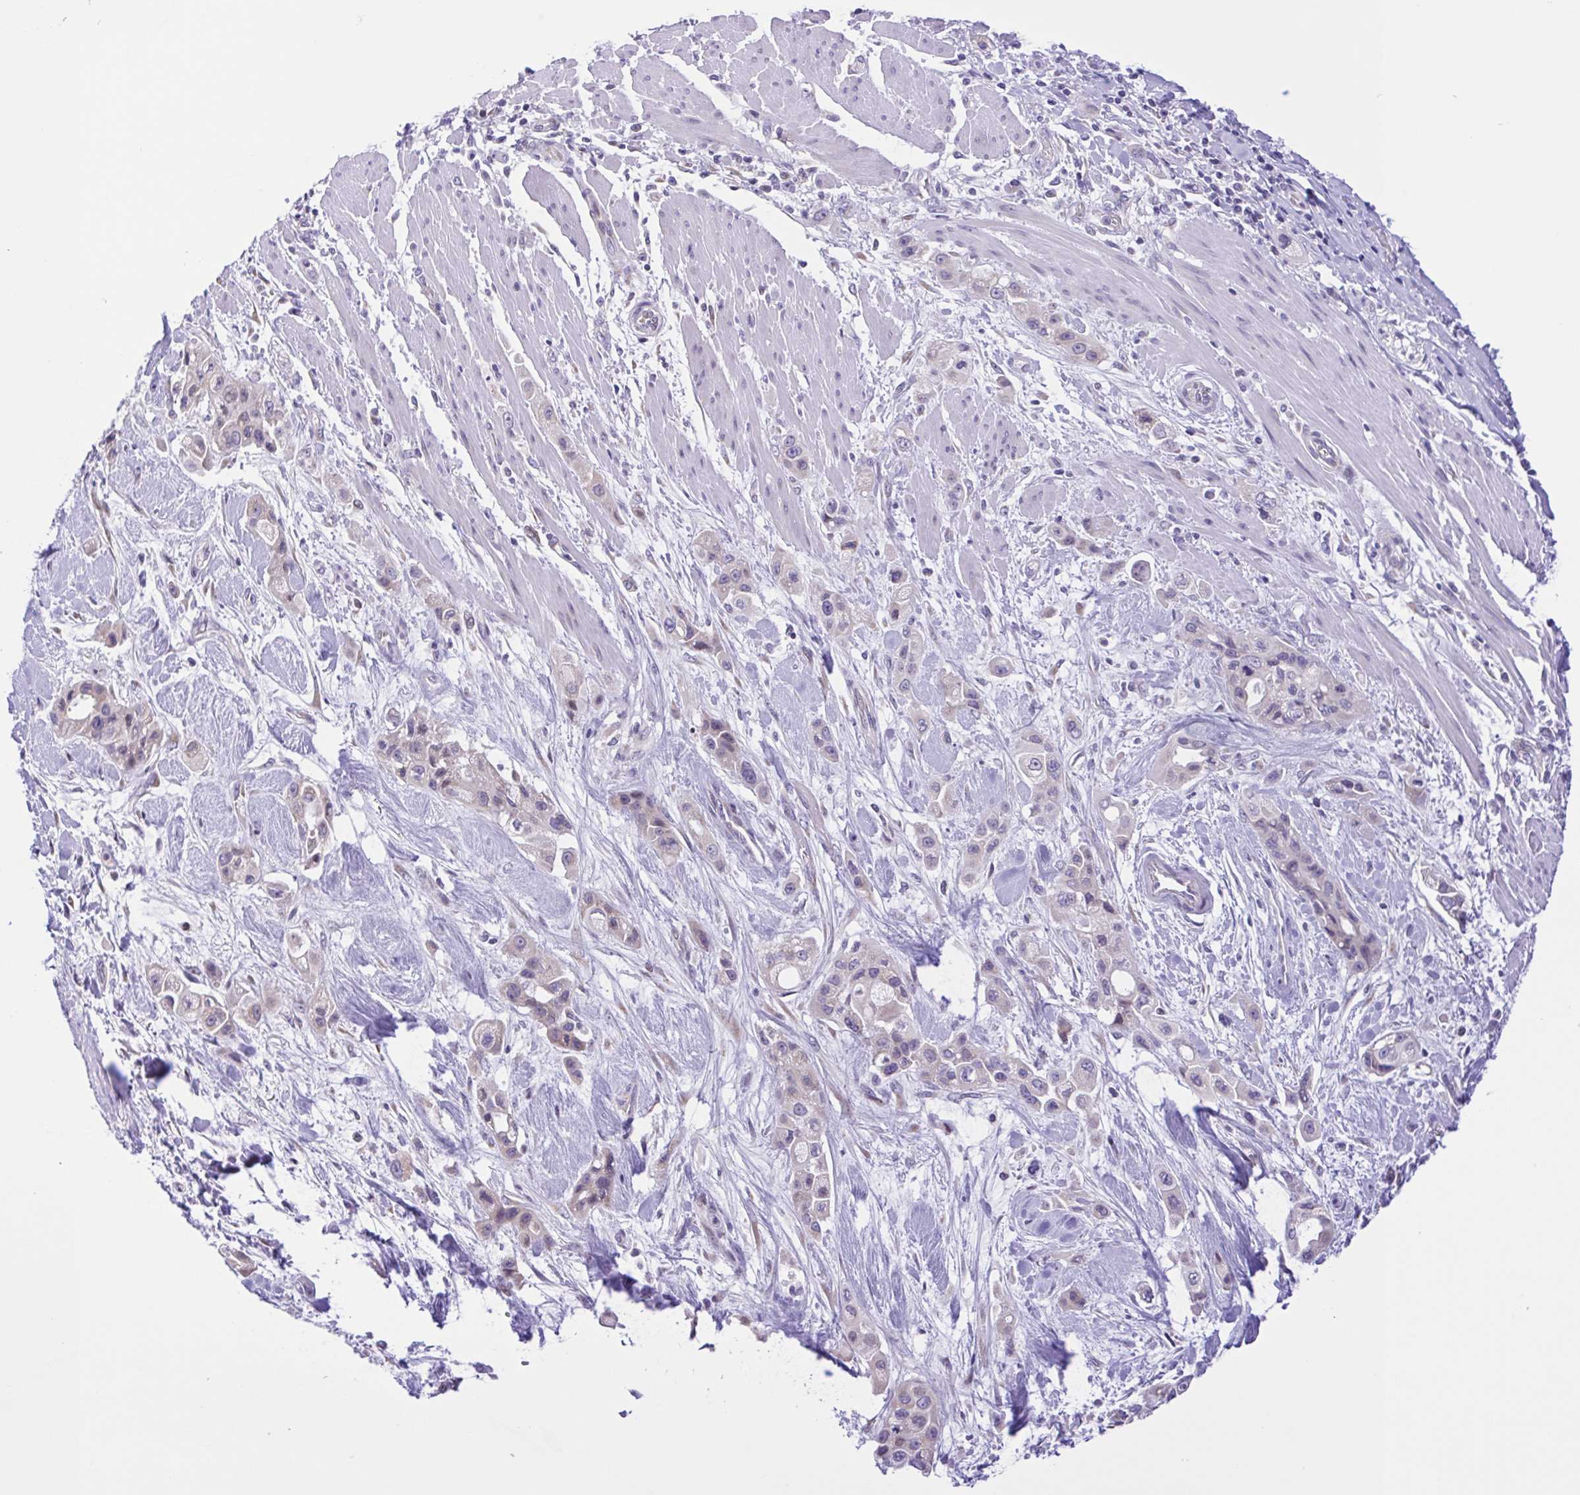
{"staining": {"intensity": "negative", "quantity": "none", "location": "none"}, "tissue": "pancreatic cancer", "cell_type": "Tumor cells", "image_type": "cancer", "snomed": [{"axis": "morphology", "description": "Adenocarcinoma, NOS"}, {"axis": "topography", "description": "Pancreas"}], "caption": "This is a photomicrograph of immunohistochemistry (IHC) staining of pancreatic cancer (adenocarcinoma), which shows no positivity in tumor cells.", "gene": "TGM3", "patient": {"sex": "female", "age": 66}}